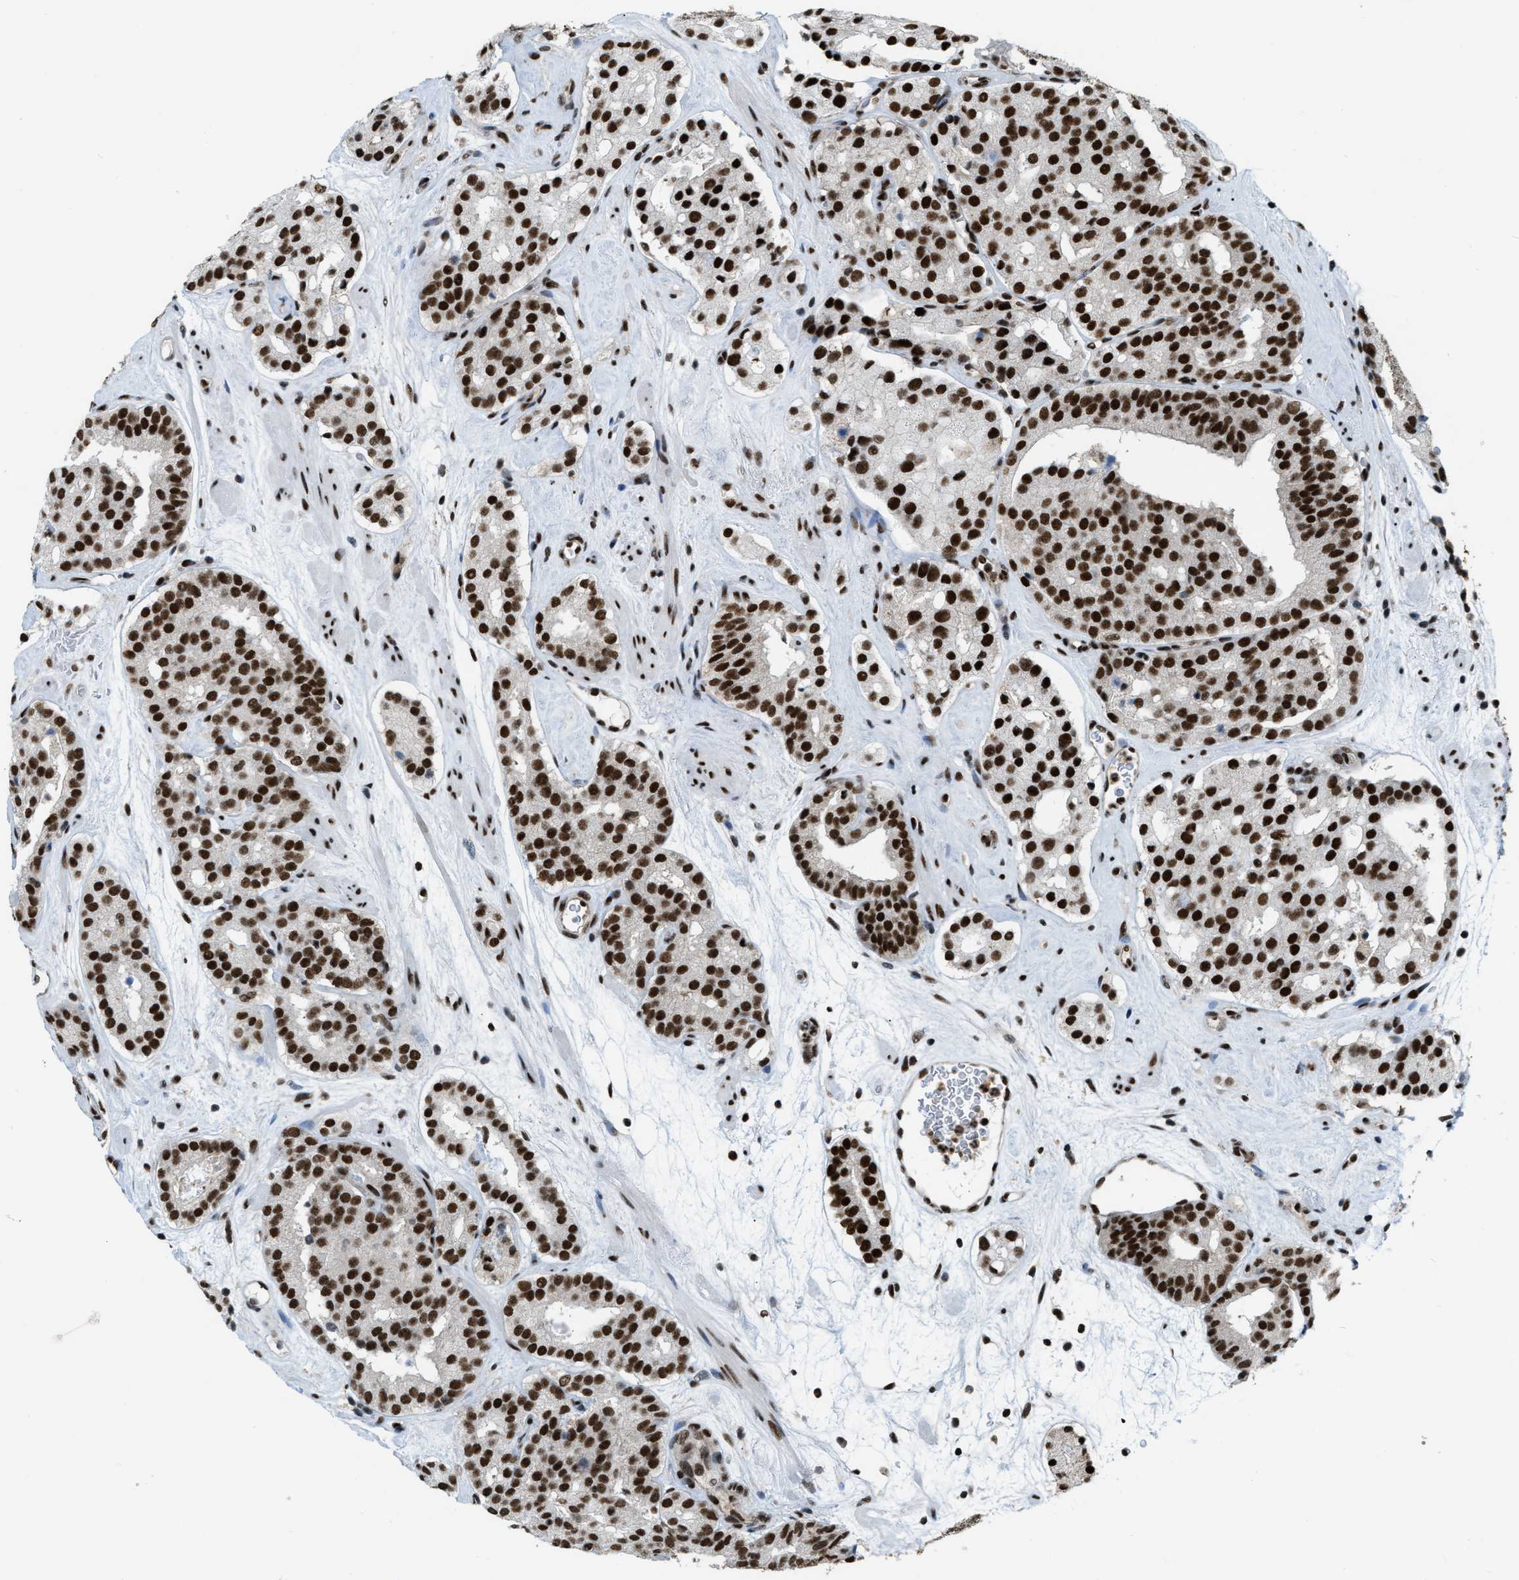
{"staining": {"intensity": "strong", "quantity": ">75%", "location": "nuclear"}, "tissue": "prostate cancer", "cell_type": "Tumor cells", "image_type": "cancer", "snomed": [{"axis": "morphology", "description": "Adenocarcinoma, Low grade"}, {"axis": "topography", "description": "Prostate"}], "caption": "Low-grade adenocarcinoma (prostate) stained for a protein demonstrates strong nuclear positivity in tumor cells.", "gene": "NUMA1", "patient": {"sex": "male", "age": 69}}